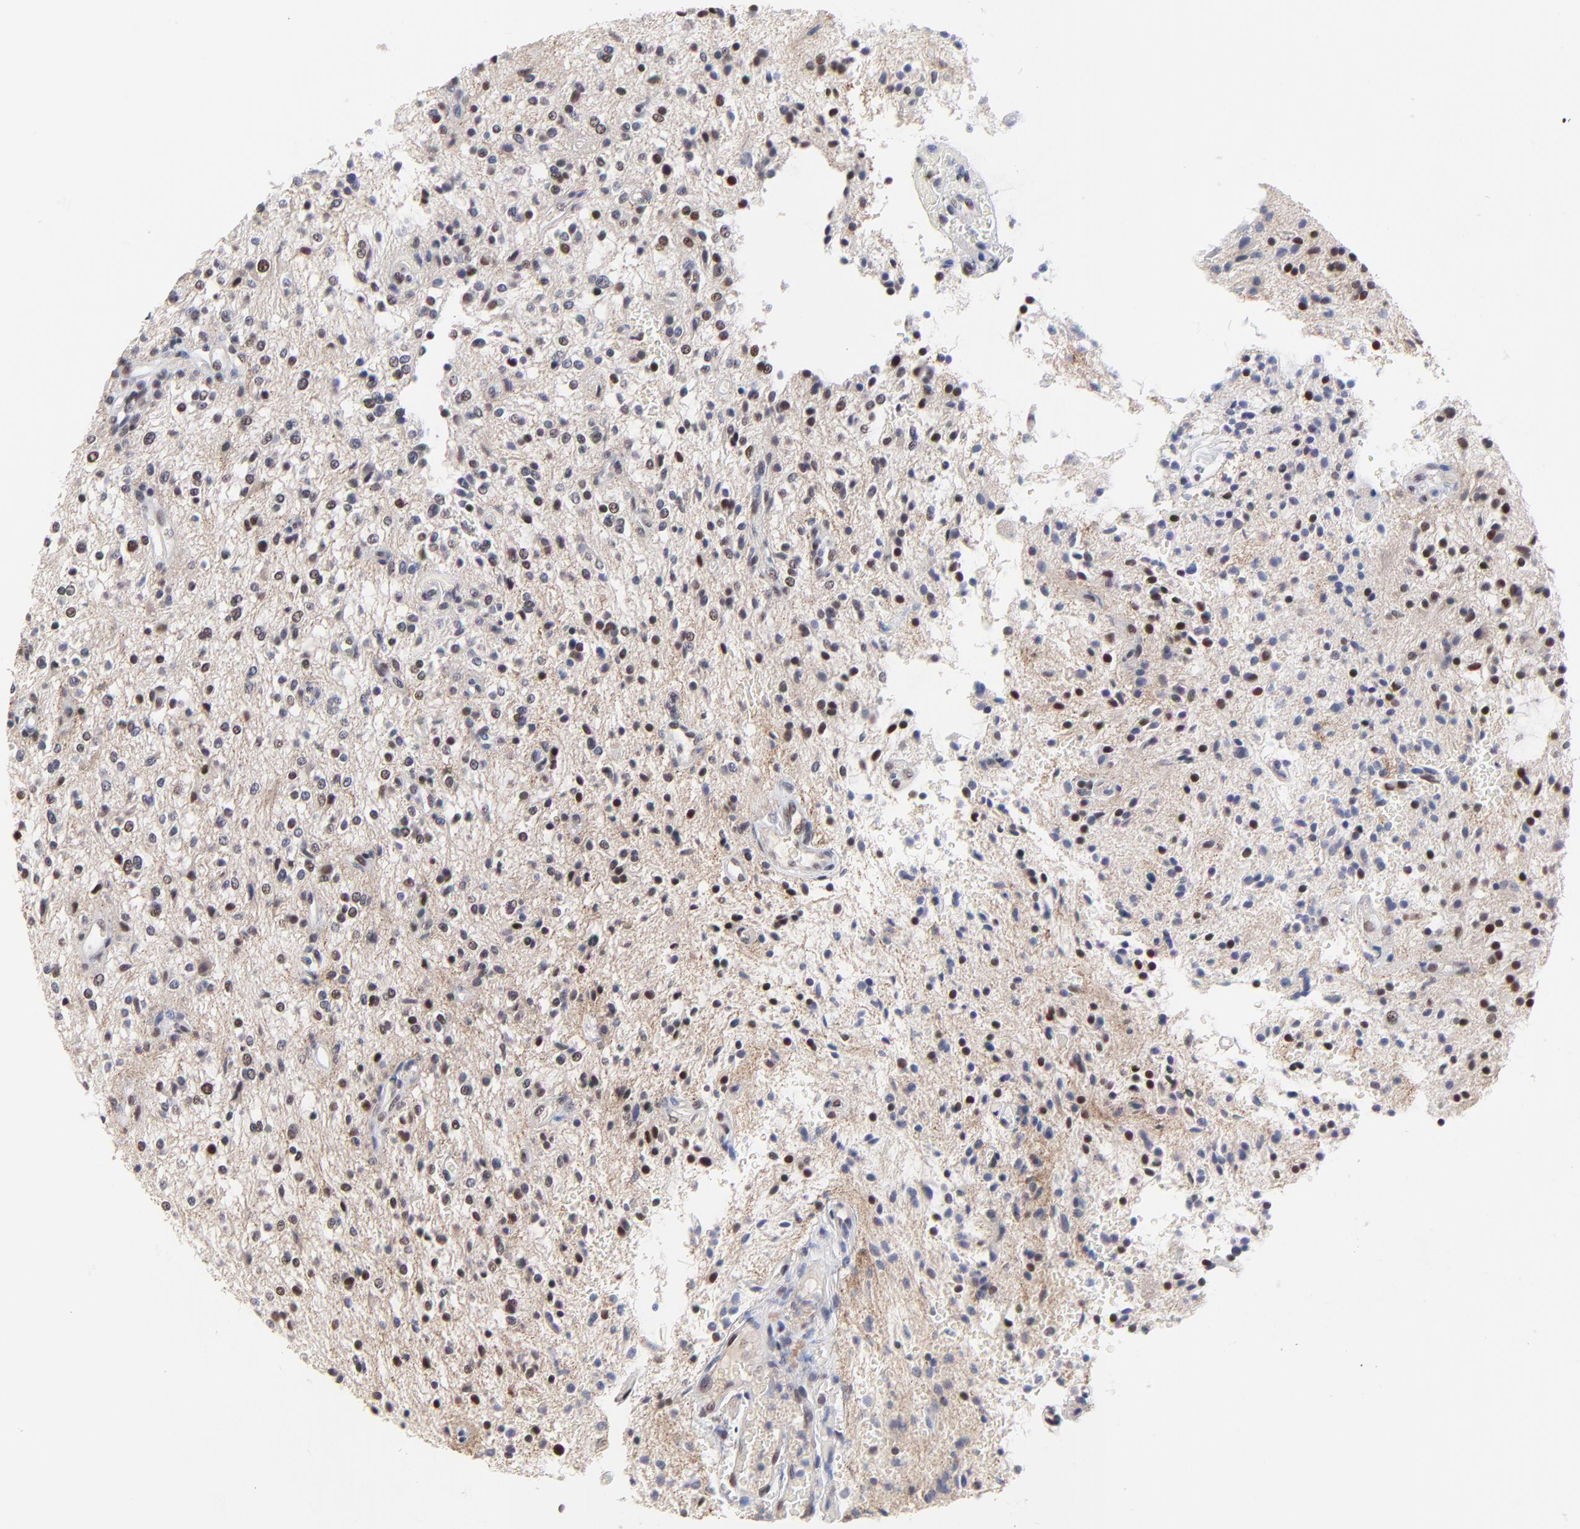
{"staining": {"intensity": "weak", "quantity": "25%-75%", "location": "nuclear"}, "tissue": "glioma", "cell_type": "Tumor cells", "image_type": "cancer", "snomed": [{"axis": "morphology", "description": "Glioma, malignant, NOS"}, {"axis": "topography", "description": "Cerebellum"}], "caption": "Brown immunohistochemical staining in glioma (malignant) demonstrates weak nuclear staining in about 25%-75% of tumor cells.", "gene": "OGFOD1", "patient": {"sex": "female", "age": 10}}